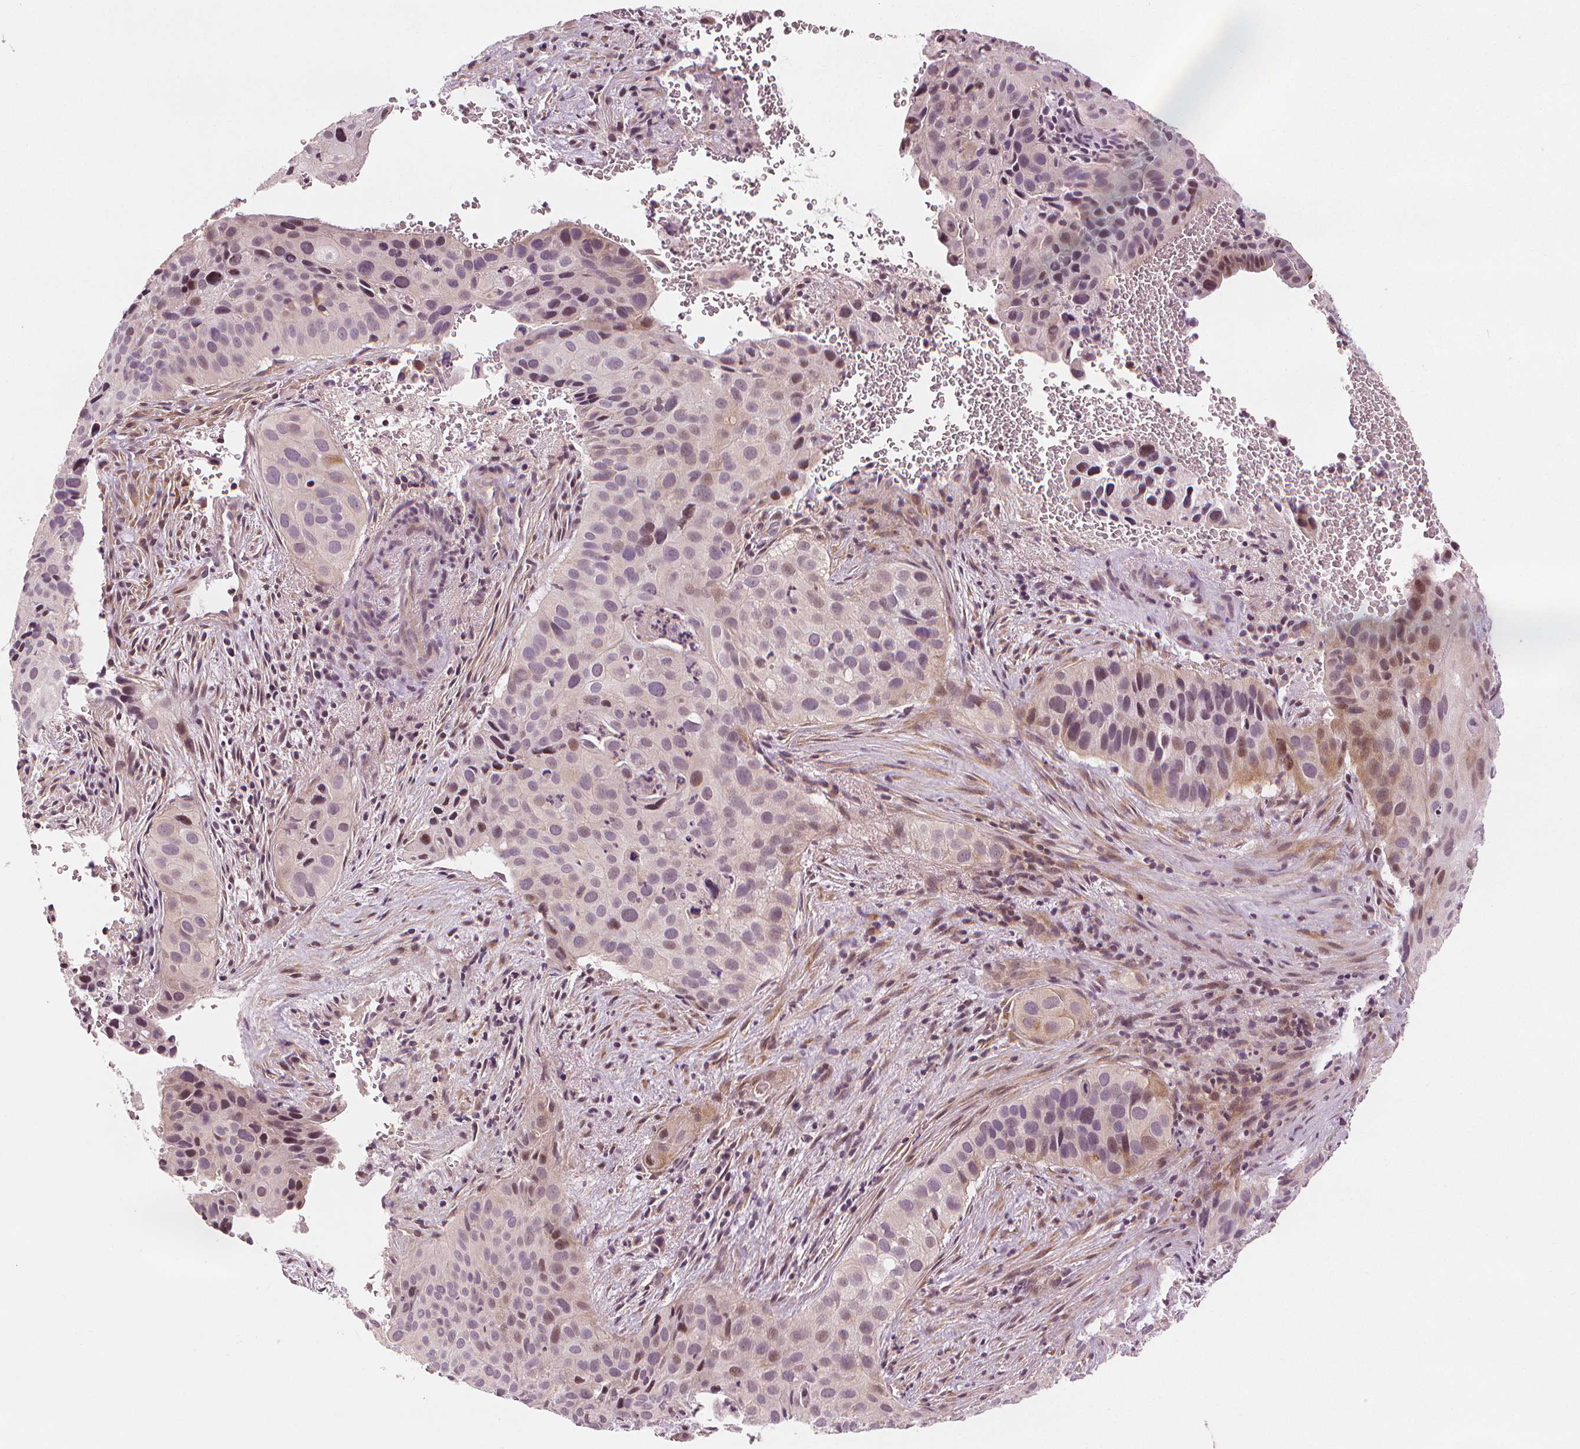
{"staining": {"intensity": "weak", "quantity": "<25%", "location": "cytoplasmic/membranous,nuclear"}, "tissue": "cervical cancer", "cell_type": "Tumor cells", "image_type": "cancer", "snomed": [{"axis": "morphology", "description": "Squamous cell carcinoma, NOS"}, {"axis": "topography", "description": "Cervix"}], "caption": "Tumor cells show no significant positivity in cervical squamous cell carcinoma.", "gene": "SLC34A1", "patient": {"sex": "female", "age": 38}}